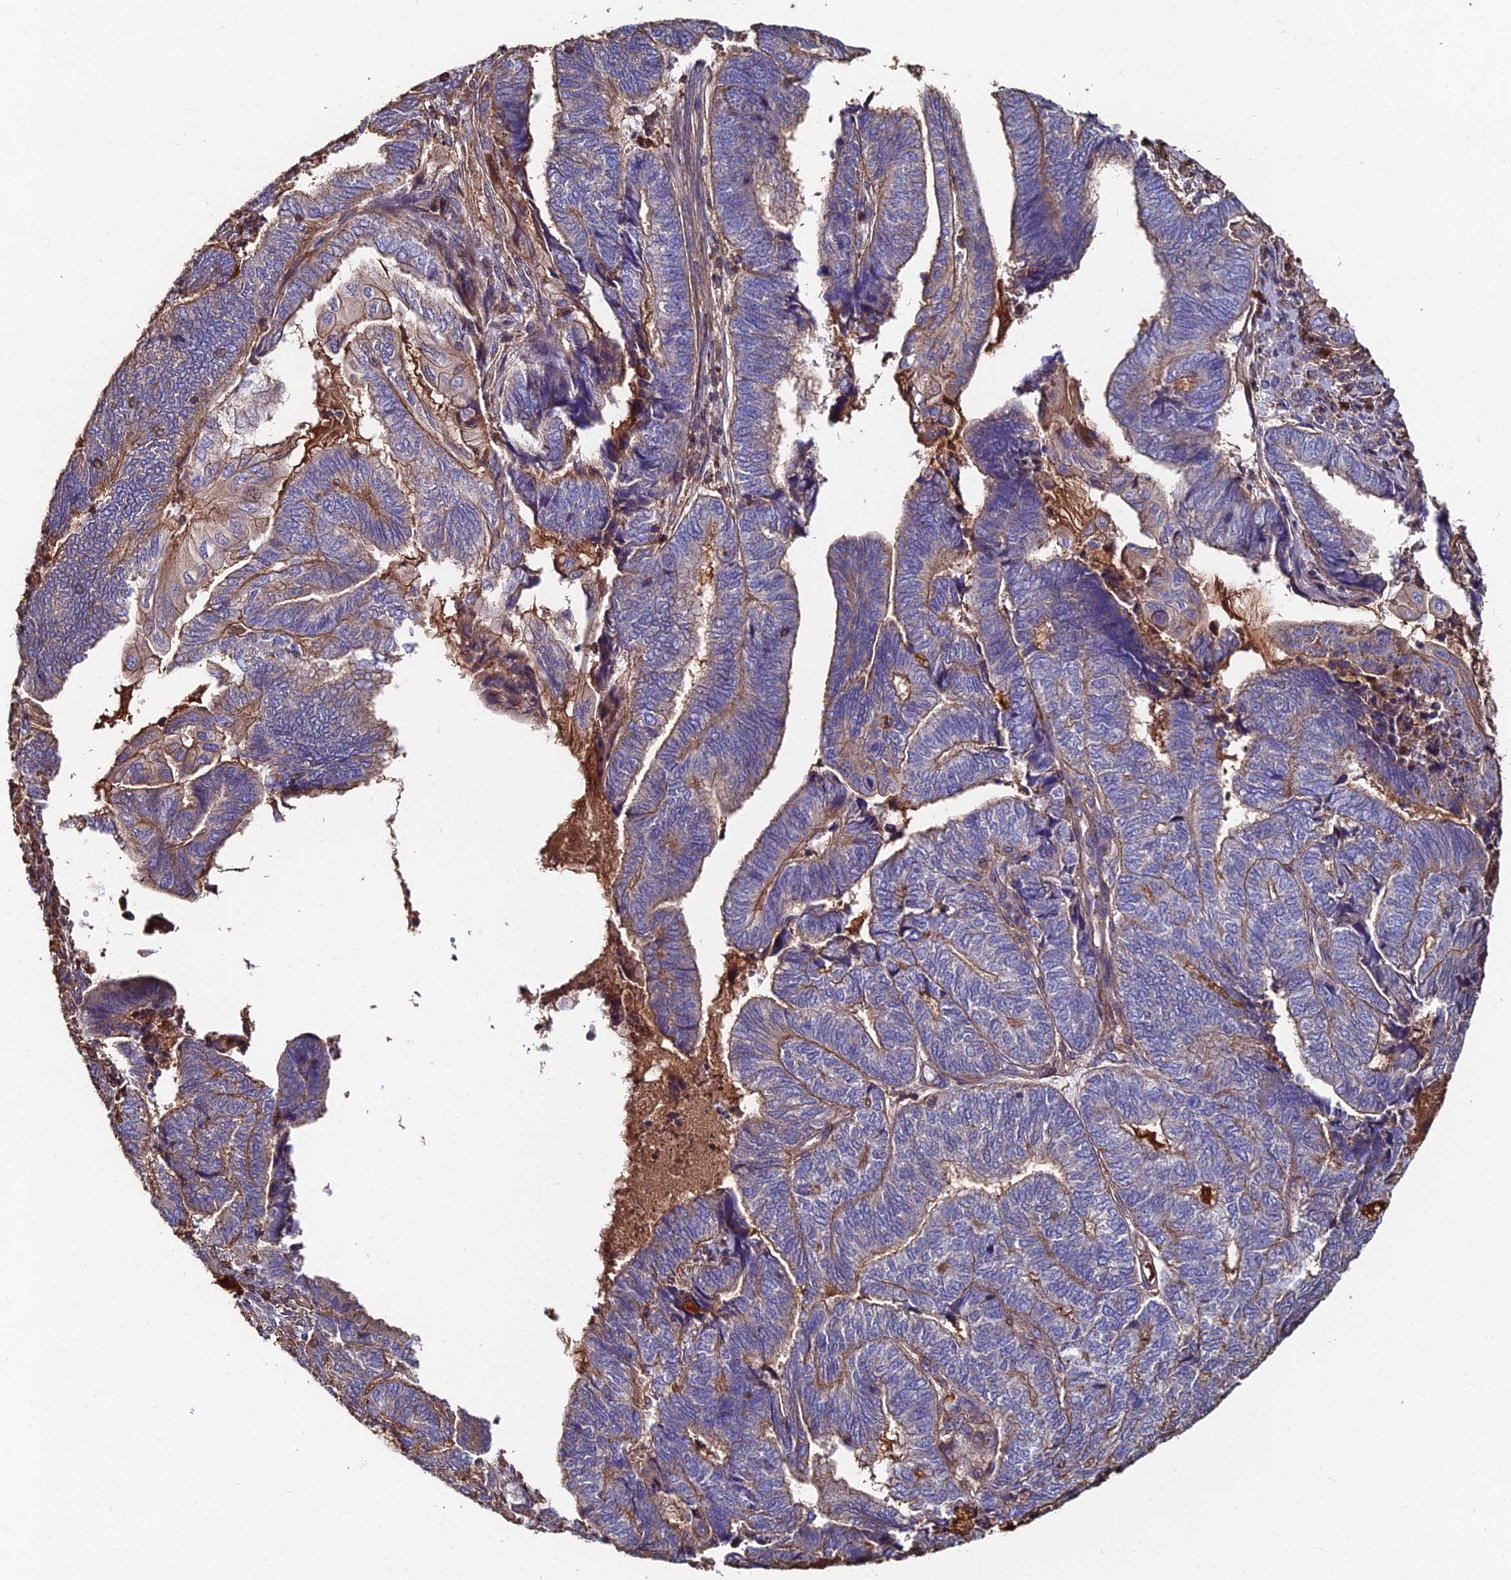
{"staining": {"intensity": "weak", "quantity": "25%-75%", "location": "cytoplasmic/membranous"}, "tissue": "endometrial cancer", "cell_type": "Tumor cells", "image_type": "cancer", "snomed": [{"axis": "morphology", "description": "Adenocarcinoma, NOS"}, {"axis": "topography", "description": "Uterus"}, {"axis": "topography", "description": "Endometrium"}], "caption": "Protein expression analysis of adenocarcinoma (endometrial) reveals weak cytoplasmic/membranous expression in approximately 25%-75% of tumor cells.", "gene": "EXT1", "patient": {"sex": "female", "age": 70}}